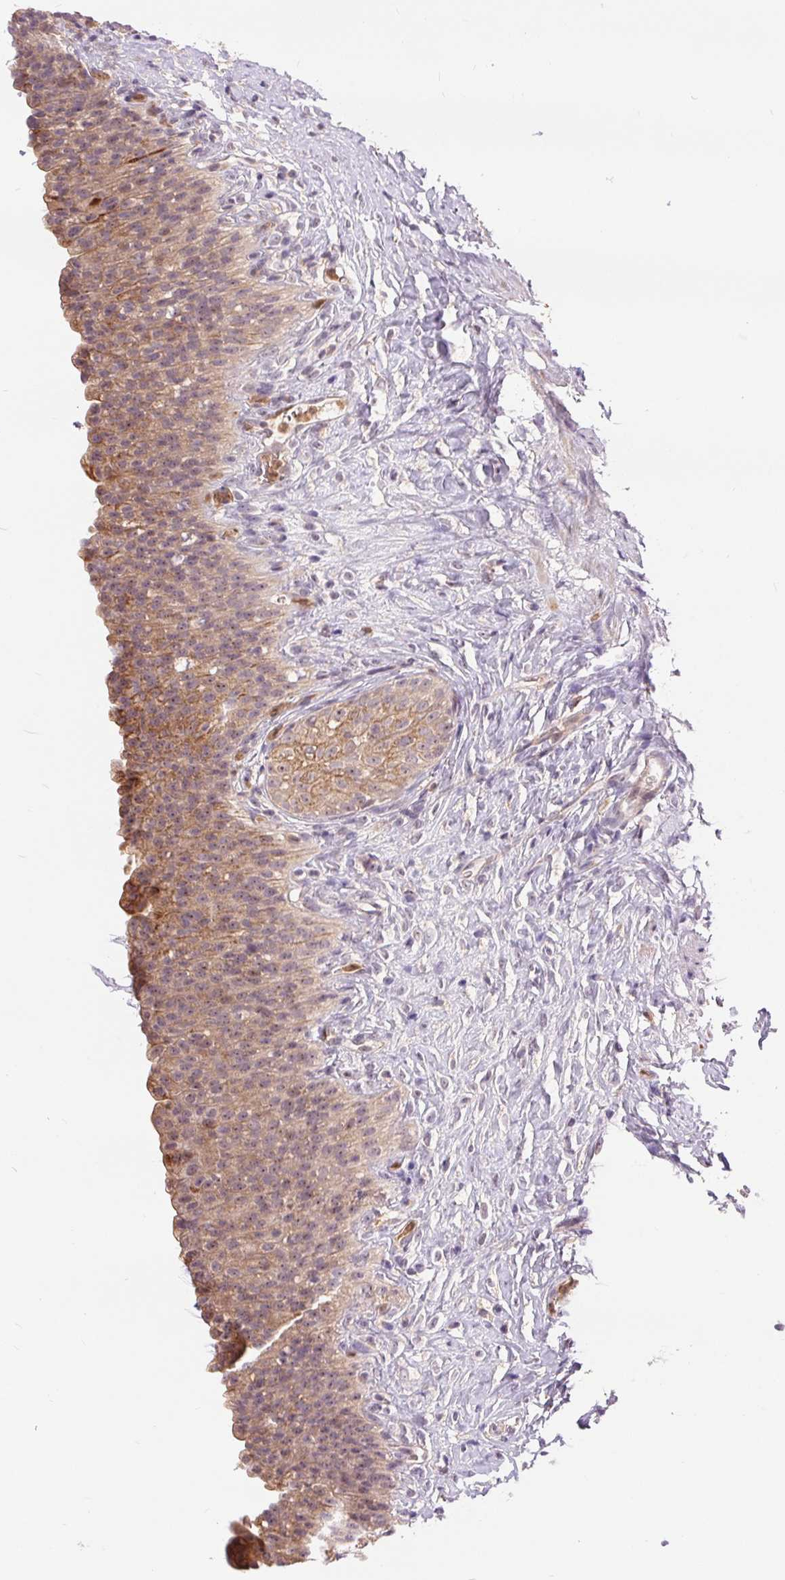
{"staining": {"intensity": "moderate", "quantity": ">75%", "location": "cytoplasmic/membranous"}, "tissue": "urinary bladder", "cell_type": "Urothelial cells", "image_type": "normal", "snomed": [{"axis": "morphology", "description": "Normal tissue, NOS"}, {"axis": "topography", "description": "Urinary bladder"}, {"axis": "topography", "description": "Prostate"}], "caption": "Moderate cytoplasmic/membranous positivity for a protein is appreciated in approximately >75% of urothelial cells of normal urinary bladder using immunohistochemistry (IHC).", "gene": "RANBP3L", "patient": {"sex": "male", "age": 76}}